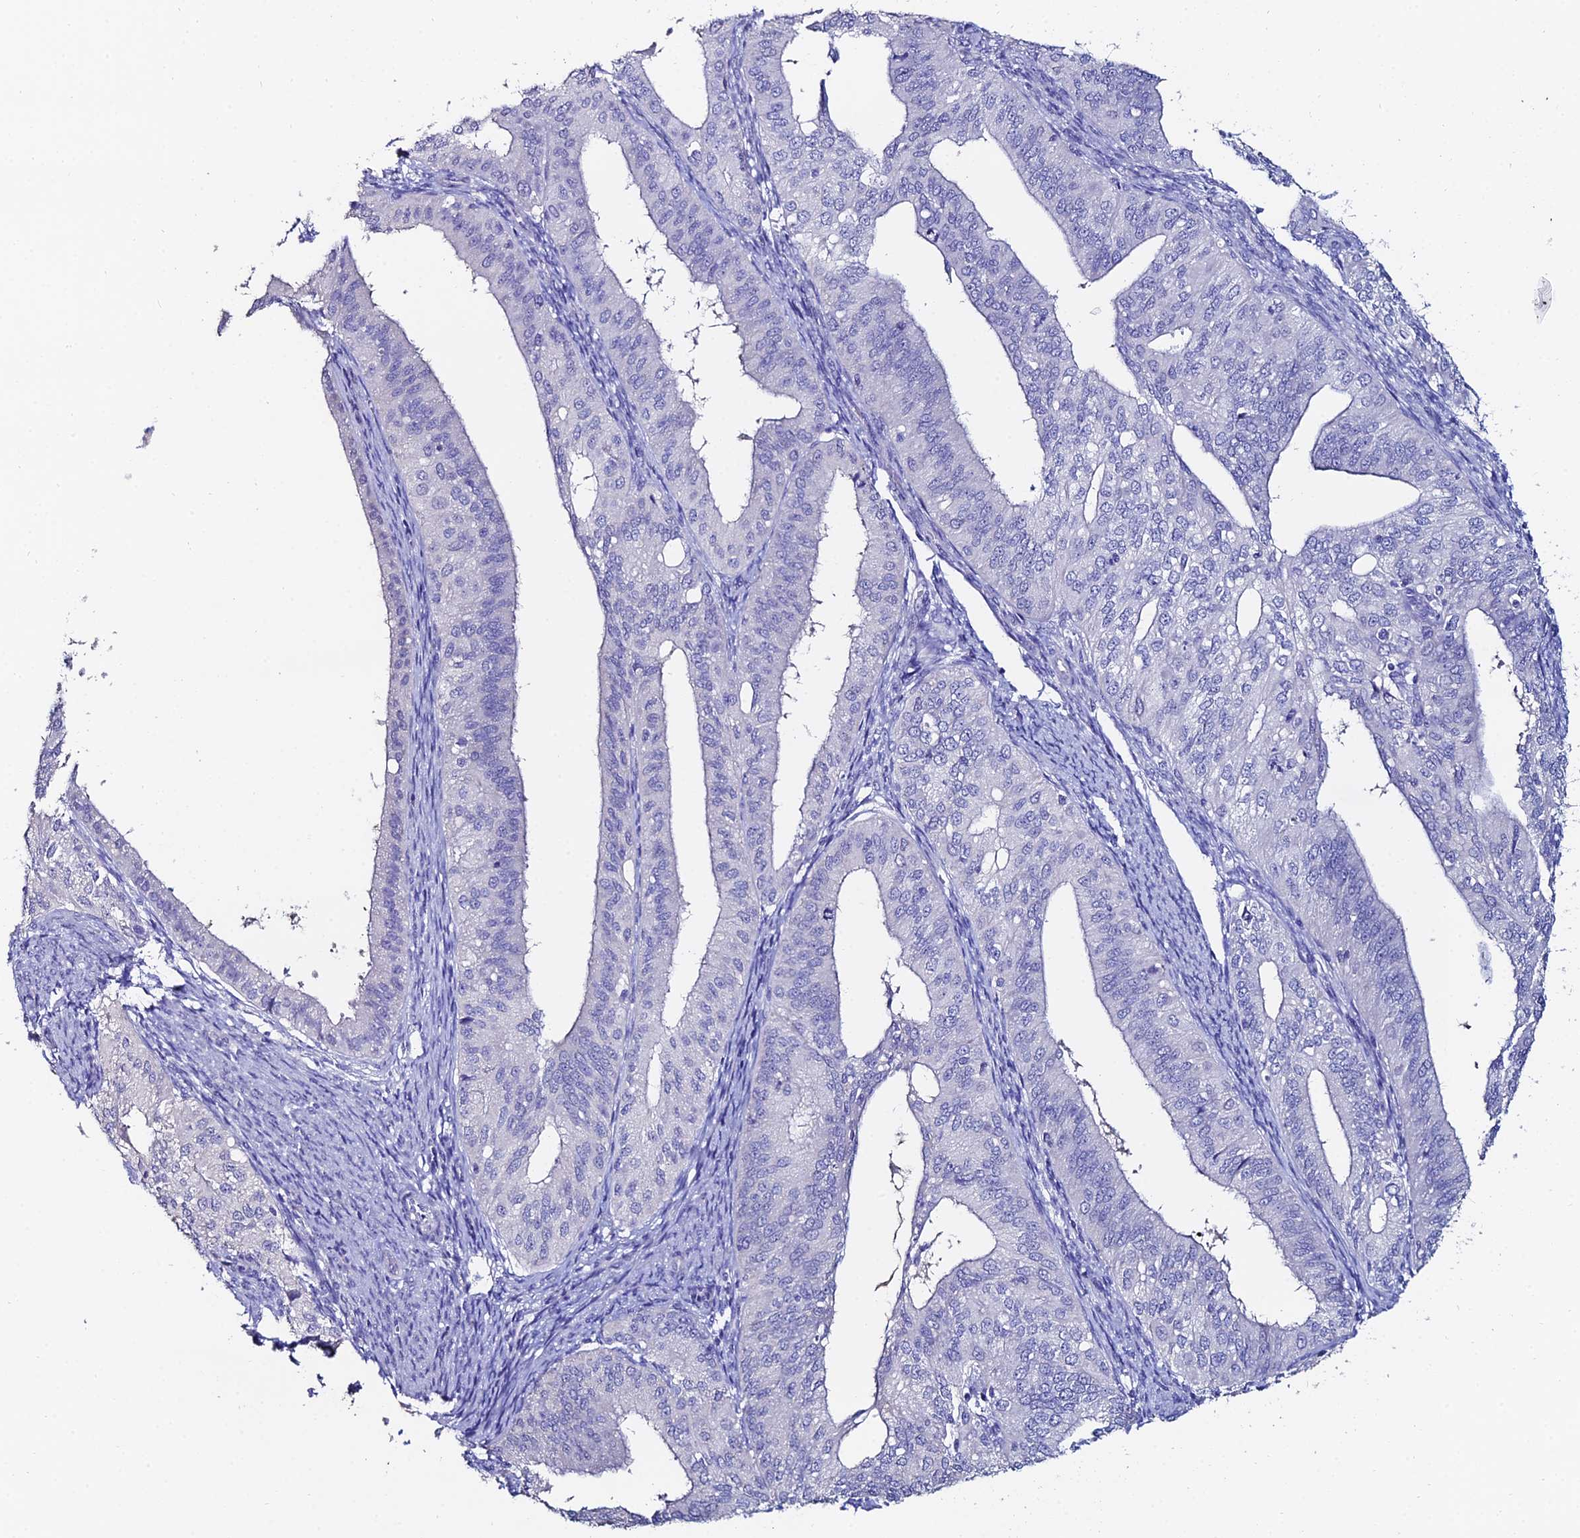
{"staining": {"intensity": "negative", "quantity": "none", "location": "none"}, "tissue": "endometrial cancer", "cell_type": "Tumor cells", "image_type": "cancer", "snomed": [{"axis": "morphology", "description": "Adenocarcinoma, NOS"}, {"axis": "topography", "description": "Endometrium"}], "caption": "The image exhibits no staining of tumor cells in adenocarcinoma (endometrial).", "gene": "ESRRG", "patient": {"sex": "female", "age": 50}}